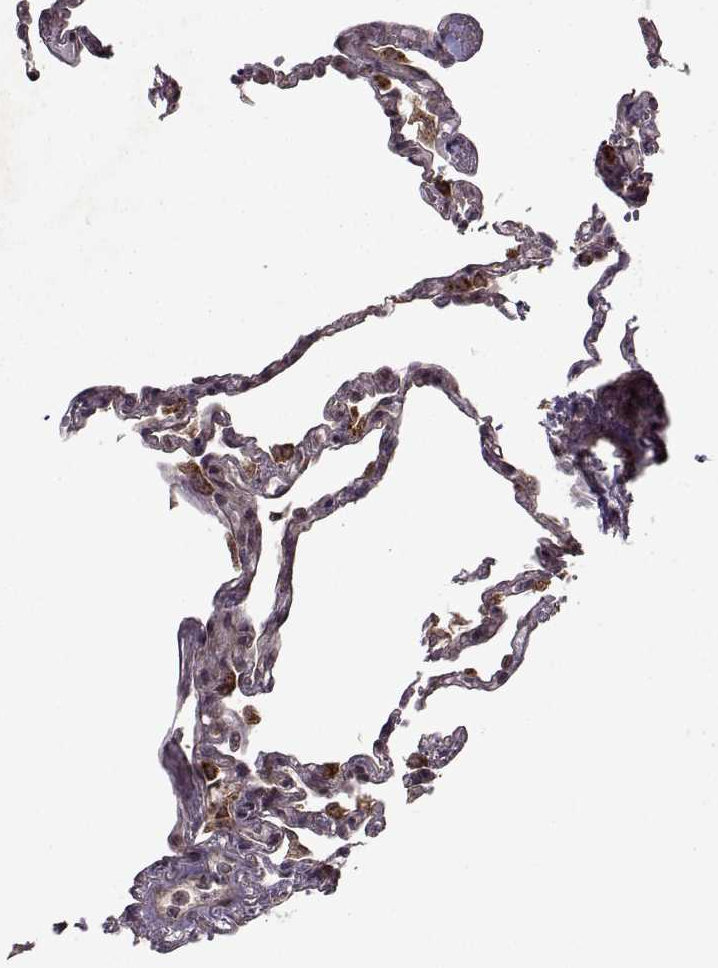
{"staining": {"intensity": "negative", "quantity": "none", "location": "none"}, "tissue": "lung", "cell_type": "Alveolar cells", "image_type": "normal", "snomed": [{"axis": "morphology", "description": "Normal tissue, NOS"}, {"axis": "topography", "description": "Lung"}], "caption": "Immunohistochemistry of benign lung displays no staining in alveolar cells.", "gene": "PTOV1", "patient": {"sex": "male", "age": 78}}